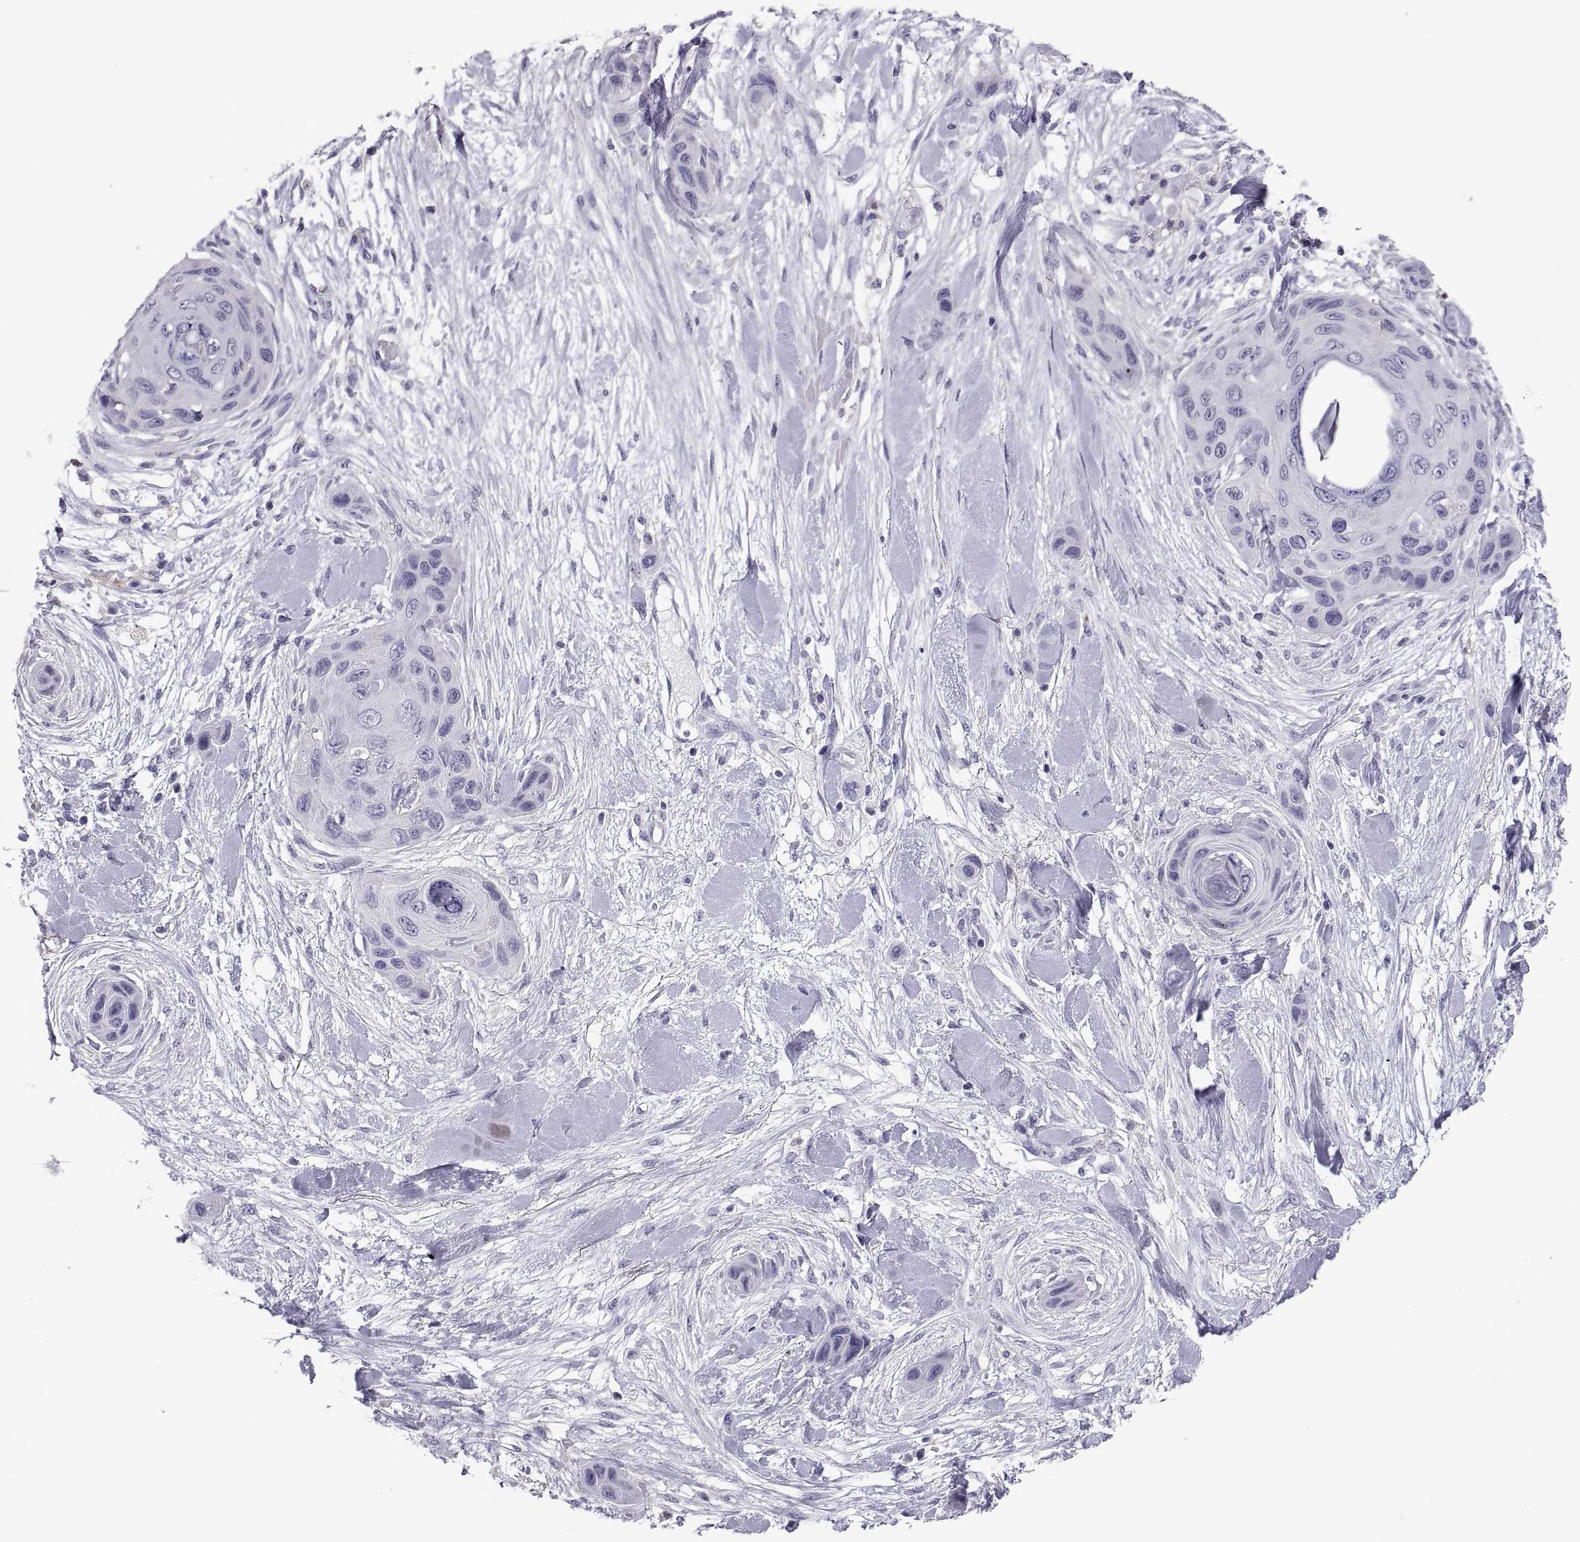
{"staining": {"intensity": "negative", "quantity": "none", "location": "none"}, "tissue": "skin cancer", "cell_type": "Tumor cells", "image_type": "cancer", "snomed": [{"axis": "morphology", "description": "Squamous cell carcinoma, NOS"}, {"axis": "topography", "description": "Skin"}], "caption": "Skin squamous cell carcinoma stained for a protein using immunohistochemistry displays no staining tumor cells.", "gene": "RGS19", "patient": {"sex": "male", "age": 82}}